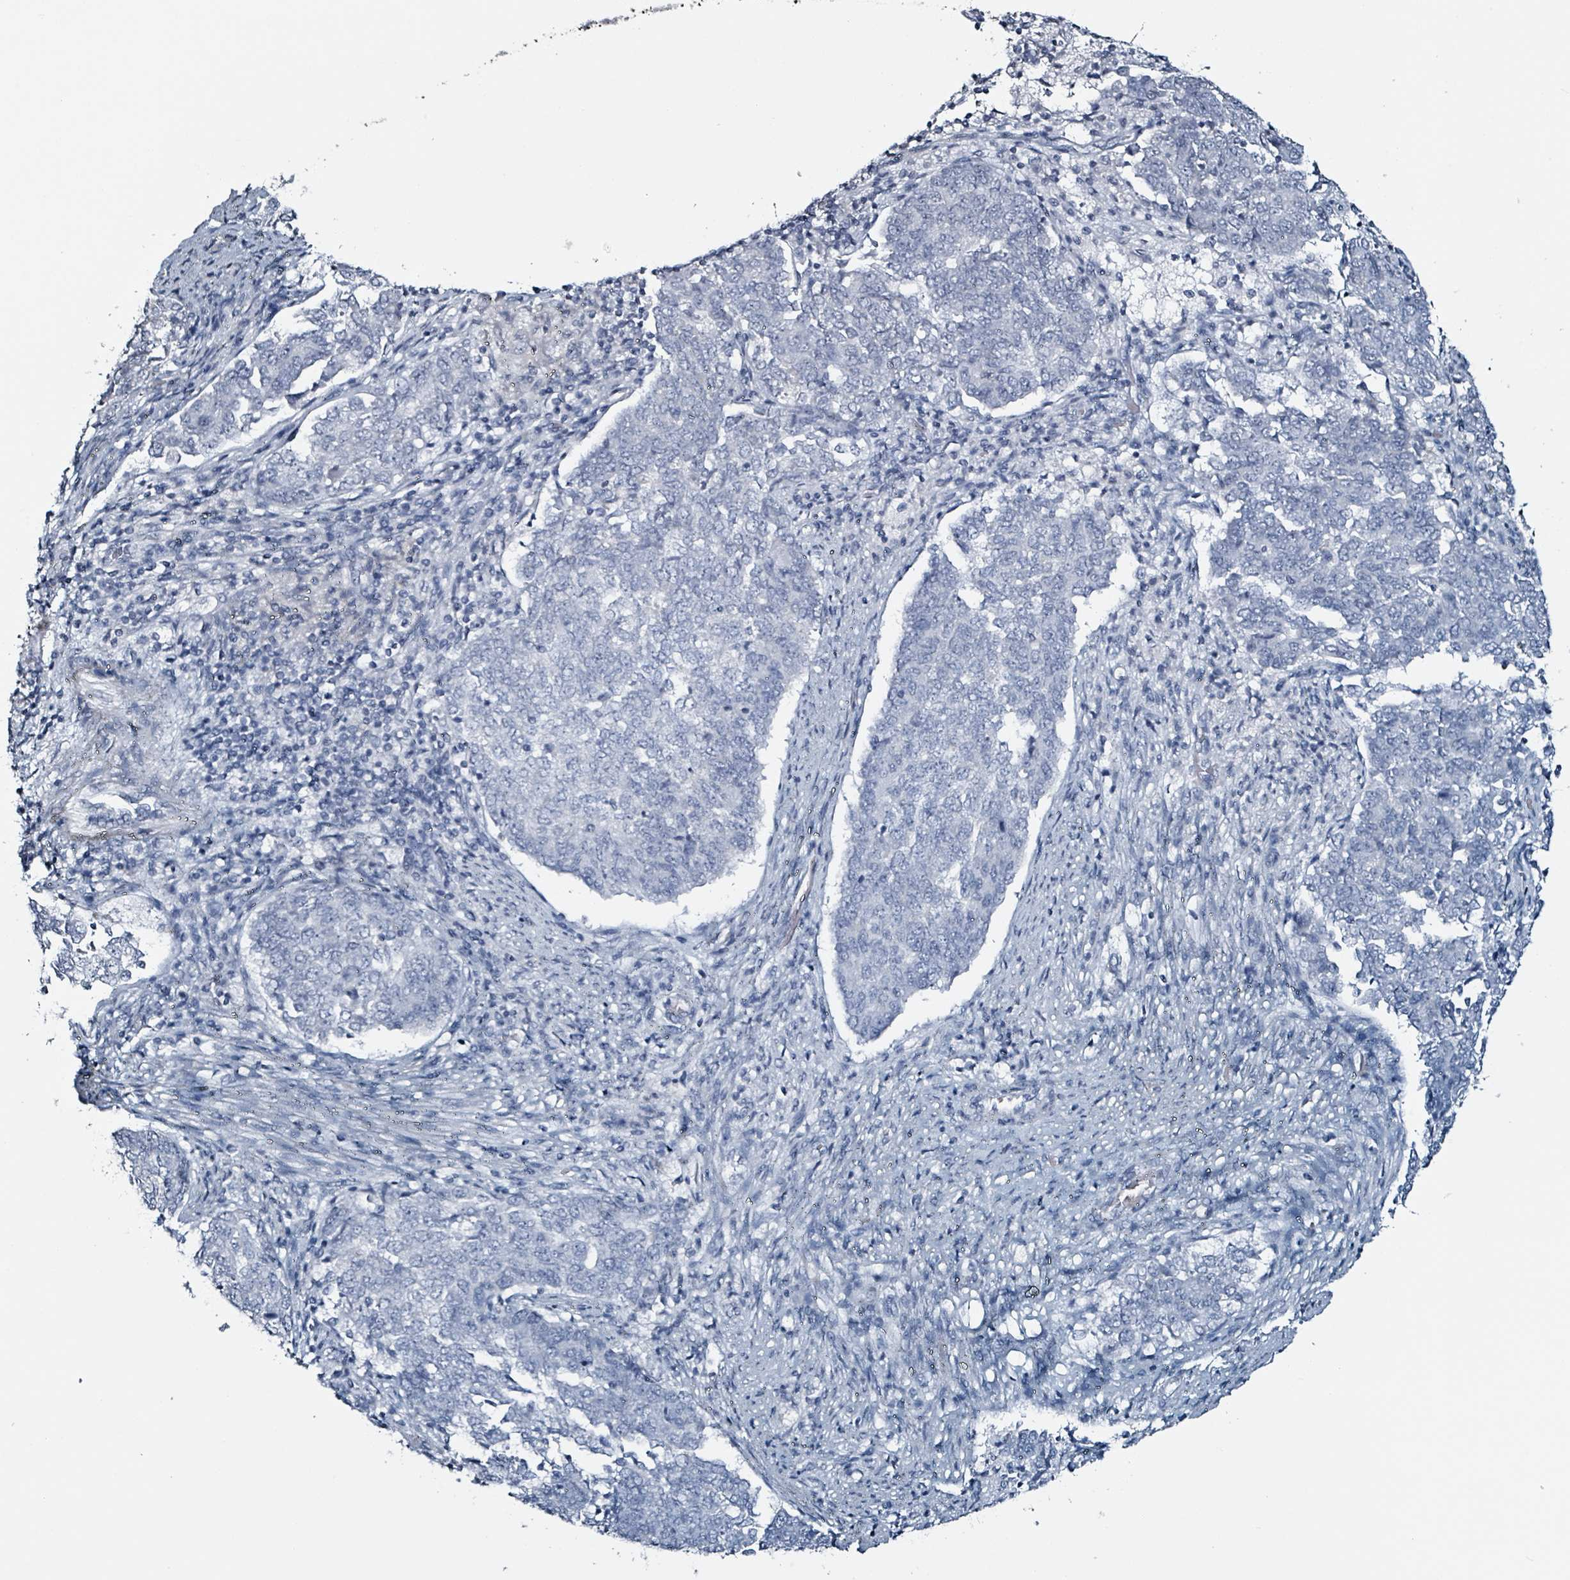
{"staining": {"intensity": "negative", "quantity": "none", "location": "none"}, "tissue": "endometrial cancer", "cell_type": "Tumor cells", "image_type": "cancer", "snomed": [{"axis": "morphology", "description": "Adenocarcinoma, NOS"}, {"axis": "topography", "description": "Endometrium"}], "caption": "A photomicrograph of human endometrial cancer (adenocarcinoma) is negative for staining in tumor cells.", "gene": "CA9", "patient": {"sex": "female", "age": 80}}